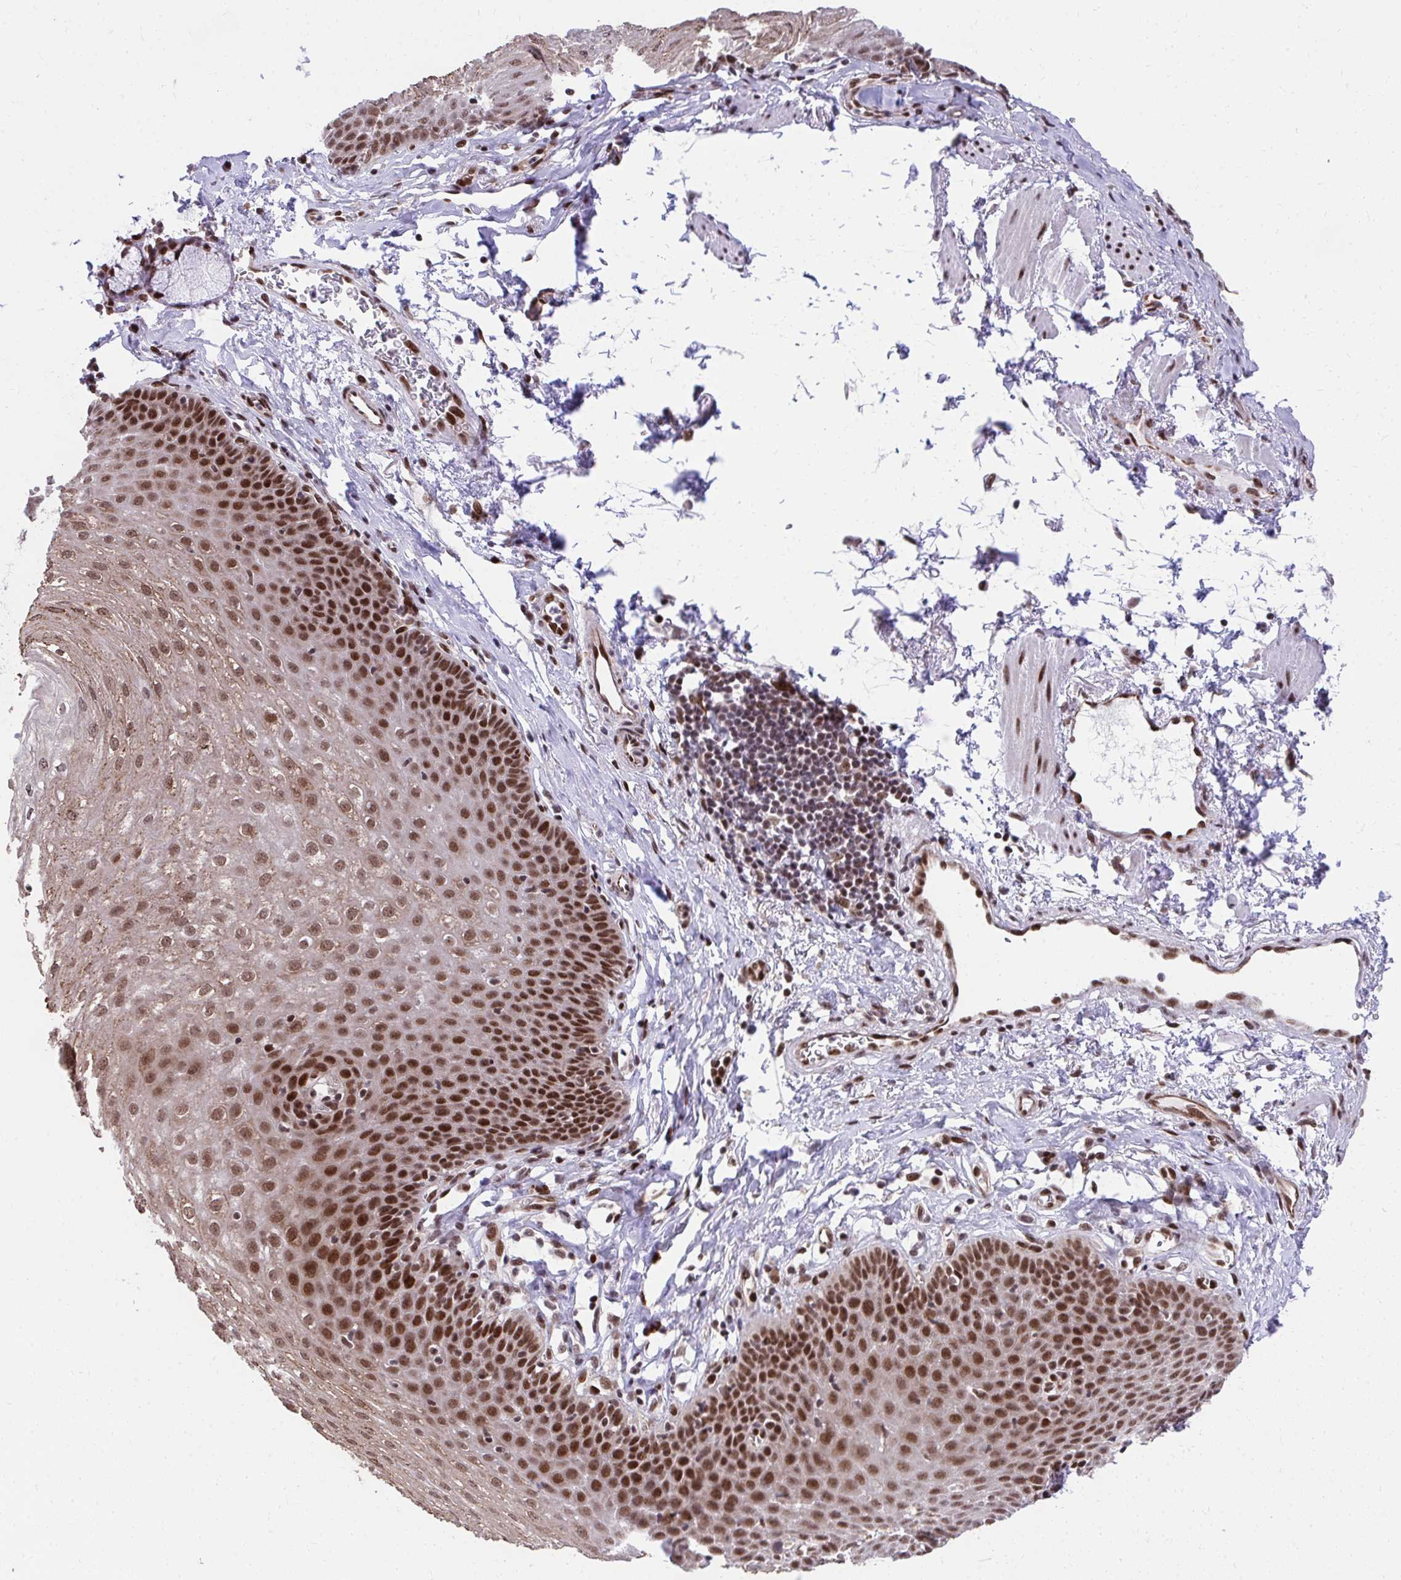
{"staining": {"intensity": "strong", "quantity": ">75%", "location": "nuclear"}, "tissue": "esophagus", "cell_type": "Squamous epithelial cells", "image_type": "normal", "snomed": [{"axis": "morphology", "description": "Normal tissue, NOS"}, {"axis": "topography", "description": "Esophagus"}], "caption": "A micrograph of human esophagus stained for a protein demonstrates strong nuclear brown staining in squamous epithelial cells.", "gene": "HOXA4", "patient": {"sex": "female", "age": 81}}